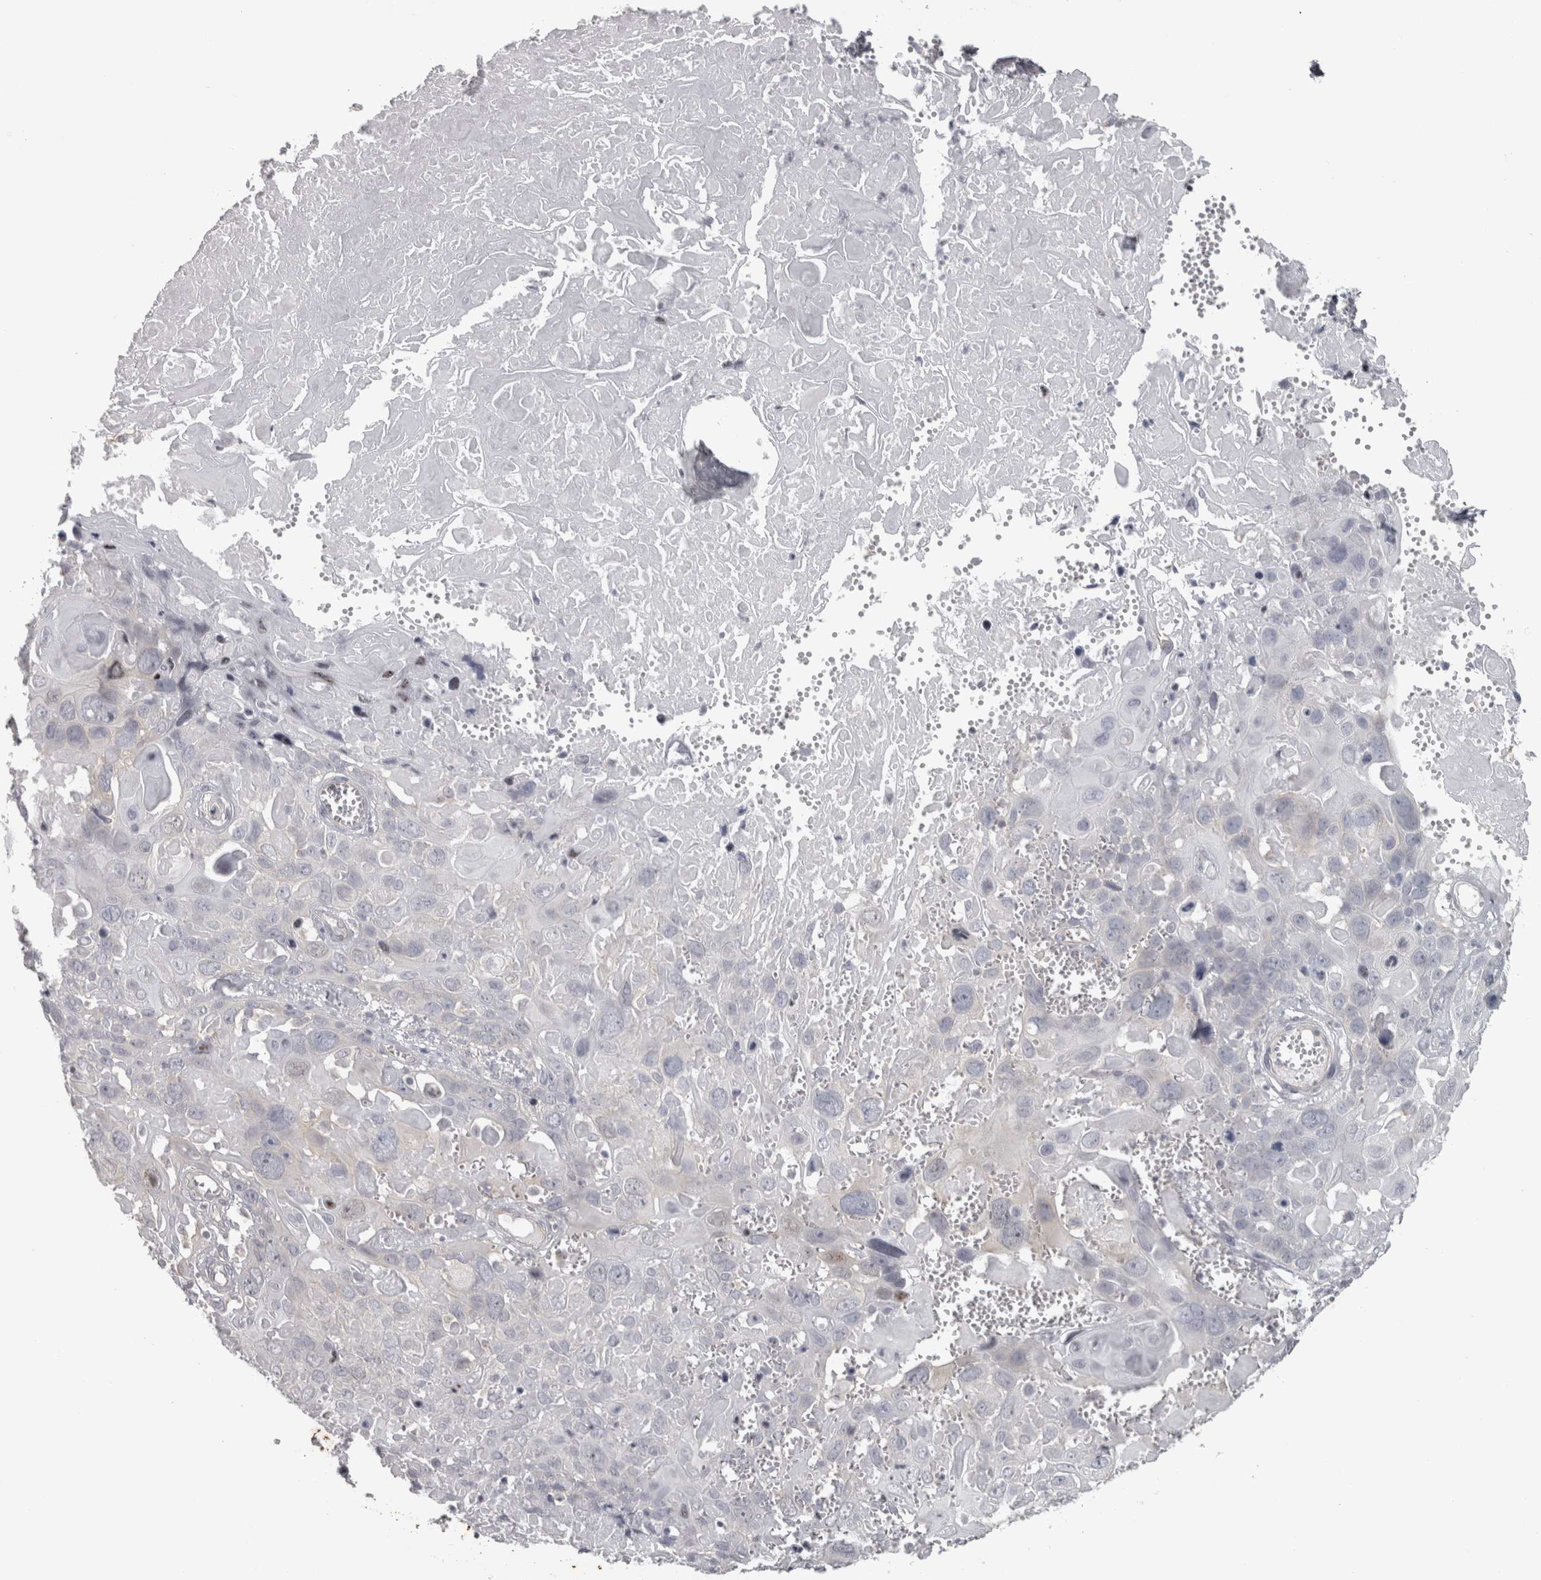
{"staining": {"intensity": "negative", "quantity": "none", "location": "none"}, "tissue": "cervical cancer", "cell_type": "Tumor cells", "image_type": "cancer", "snomed": [{"axis": "morphology", "description": "Squamous cell carcinoma, NOS"}, {"axis": "topography", "description": "Cervix"}], "caption": "IHC of cervical cancer demonstrates no positivity in tumor cells. (DAB IHC visualized using brightfield microscopy, high magnification).", "gene": "PPP1R12B", "patient": {"sex": "female", "age": 74}}